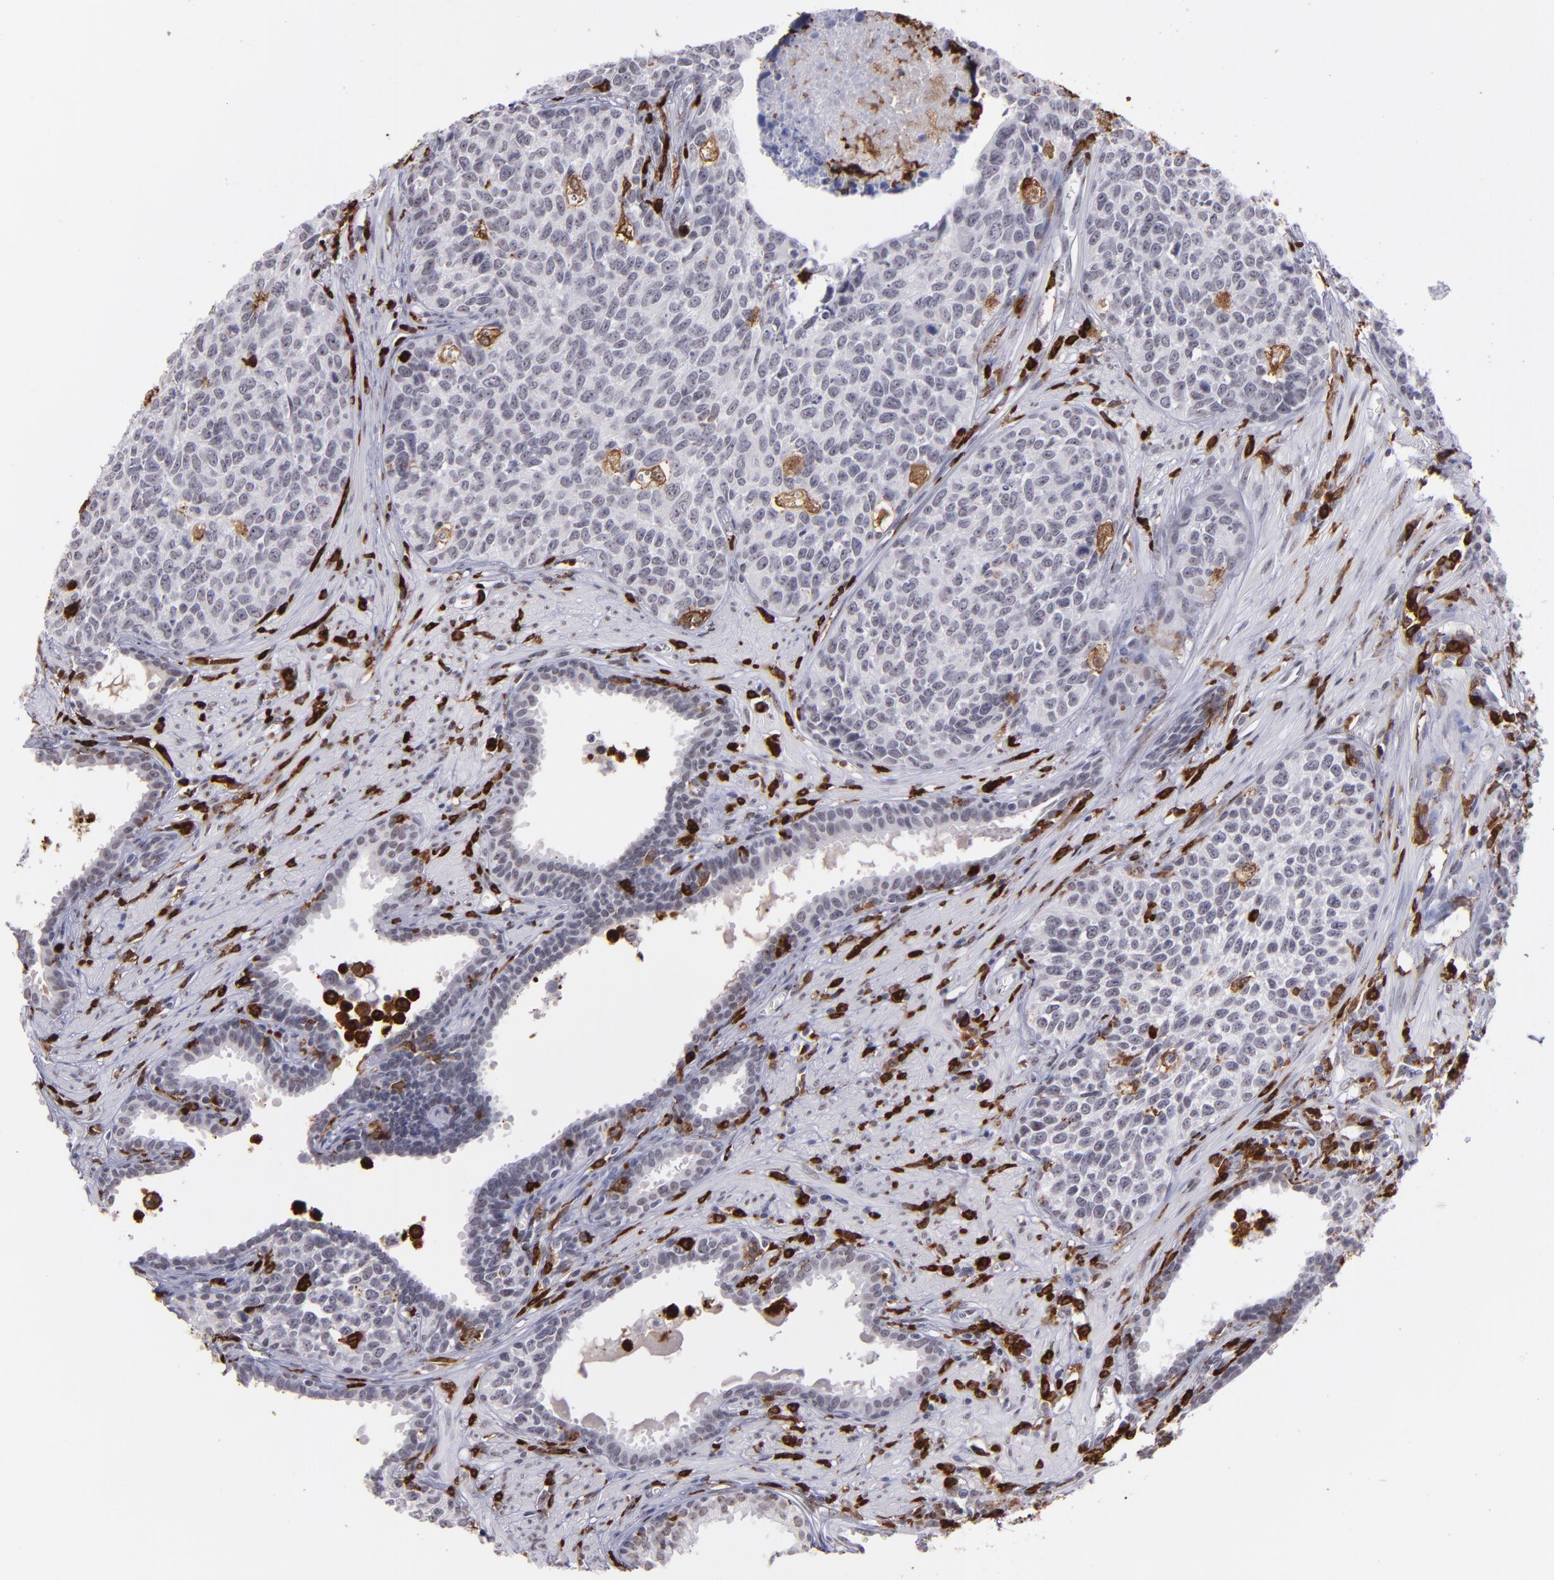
{"staining": {"intensity": "negative", "quantity": "none", "location": "none"}, "tissue": "urothelial cancer", "cell_type": "Tumor cells", "image_type": "cancer", "snomed": [{"axis": "morphology", "description": "Urothelial carcinoma, High grade"}, {"axis": "topography", "description": "Urinary bladder"}], "caption": "Tumor cells are negative for brown protein staining in urothelial carcinoma (high-grade). (Stains: DAB (3,3'-diaminobenzidine) IHC with hematoxylin counter stain, Microscopy: brightfield microscopy at high magnification).", "gene": "NCF2", "patient": {"sex": "male", "age": 81}}